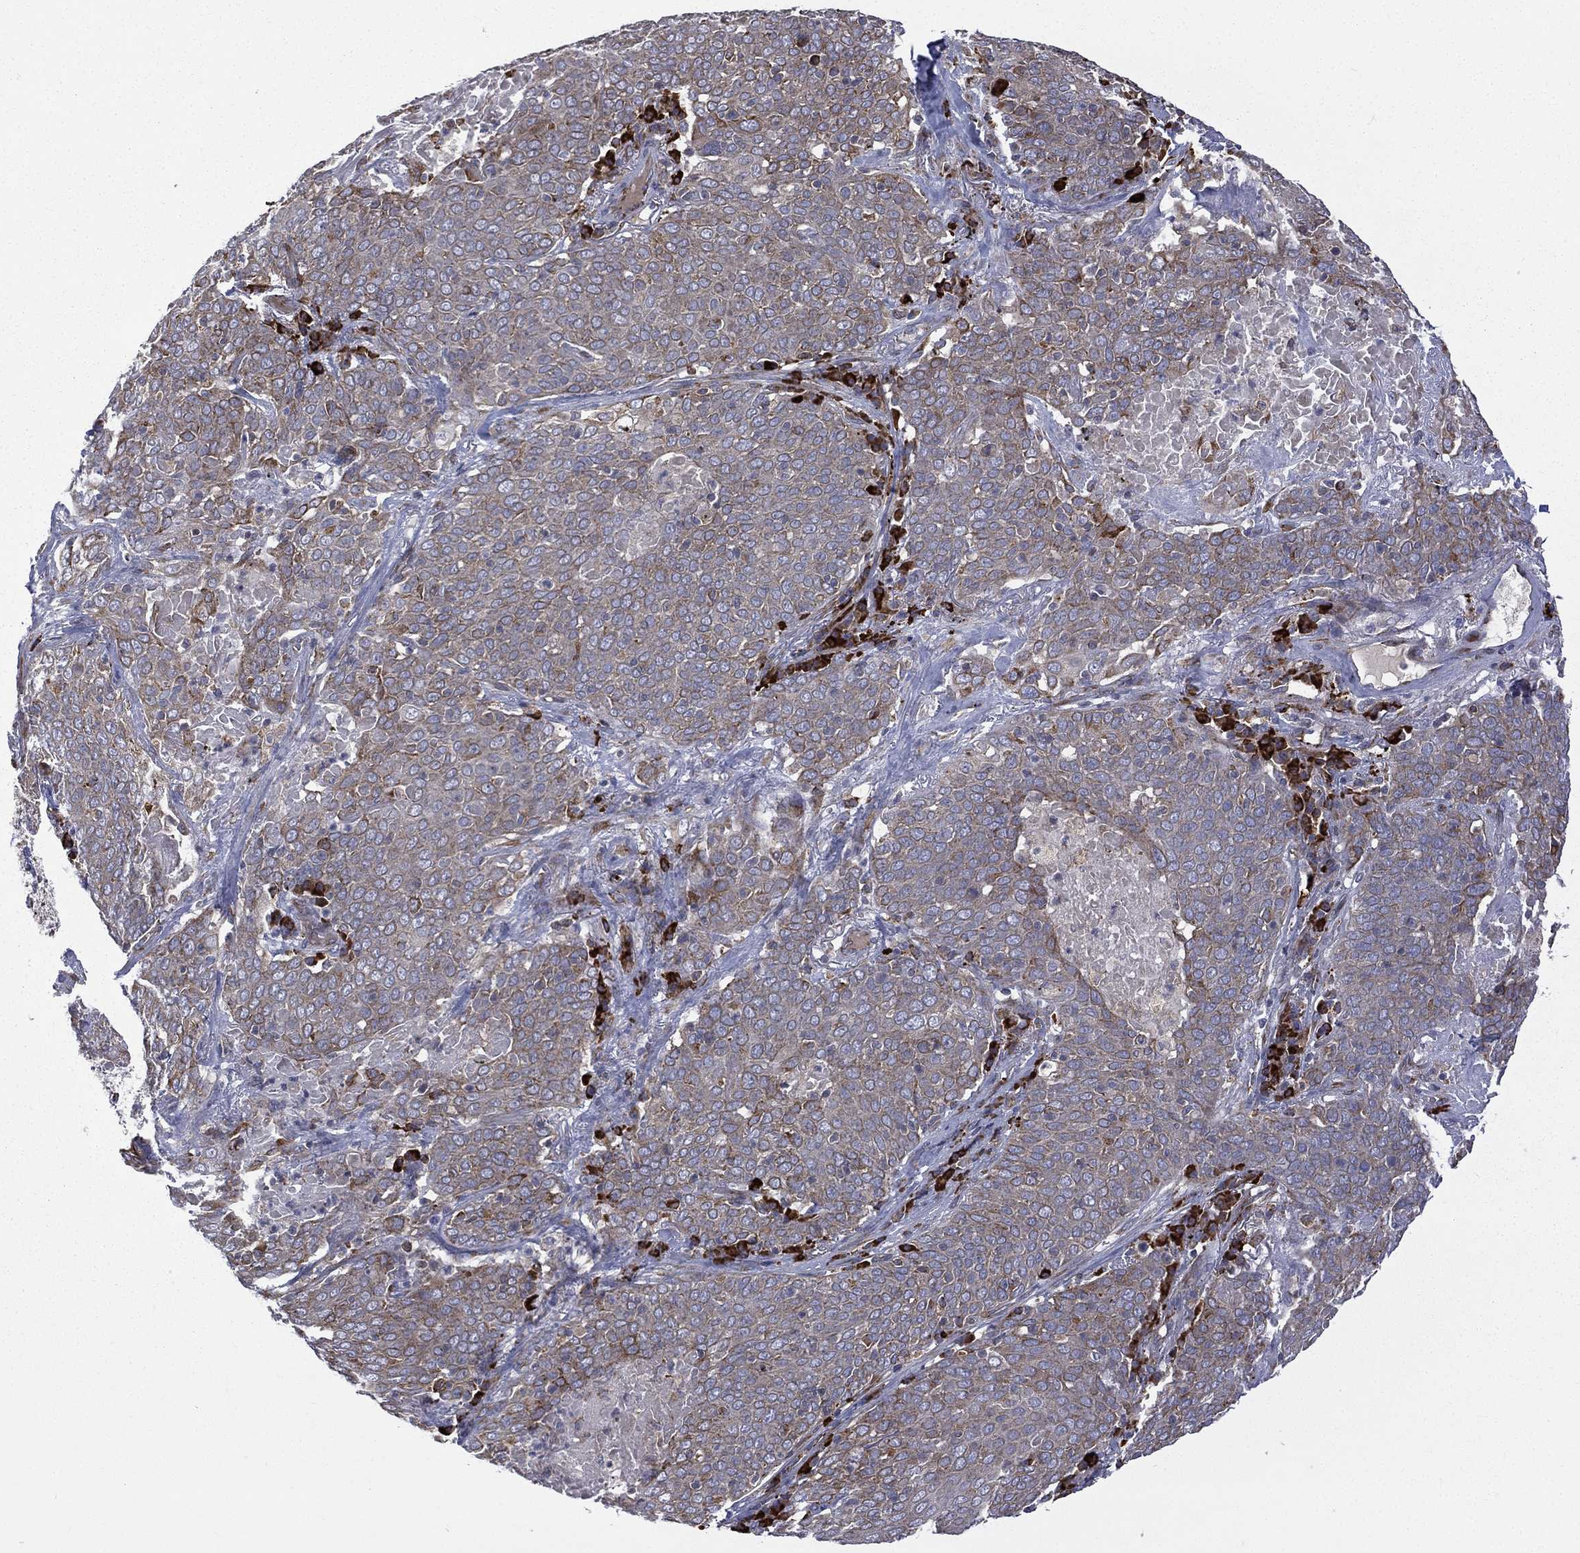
{"staining": {"intensity": "weak", "quantity": "25%-75%", "location": "cytoplasmic/membranous"}, "tissue": "lung cancer", "cell_type": "Tumor cells", "image_type": "cancer", "snomed": [{"axis": "morphology", "description": "Squamous cell carcinoma, NOS"}, {"axis": "topography", "description": "Lung"}], "caption": "Squamous cell carcinoma (lung) was stained to show a protein in brown. There is low levels of weak cytoplasmic/membranous expression in approximately 25%-75% of tumor cells. (Stains: DAB (3,3'-diaminobenzidine) in brown, nuclei in blue, Microscopy: brightfield microscopy at high magnification).", "gene": "C20orf96", "patient": {"sex": "male", "age": 82}}